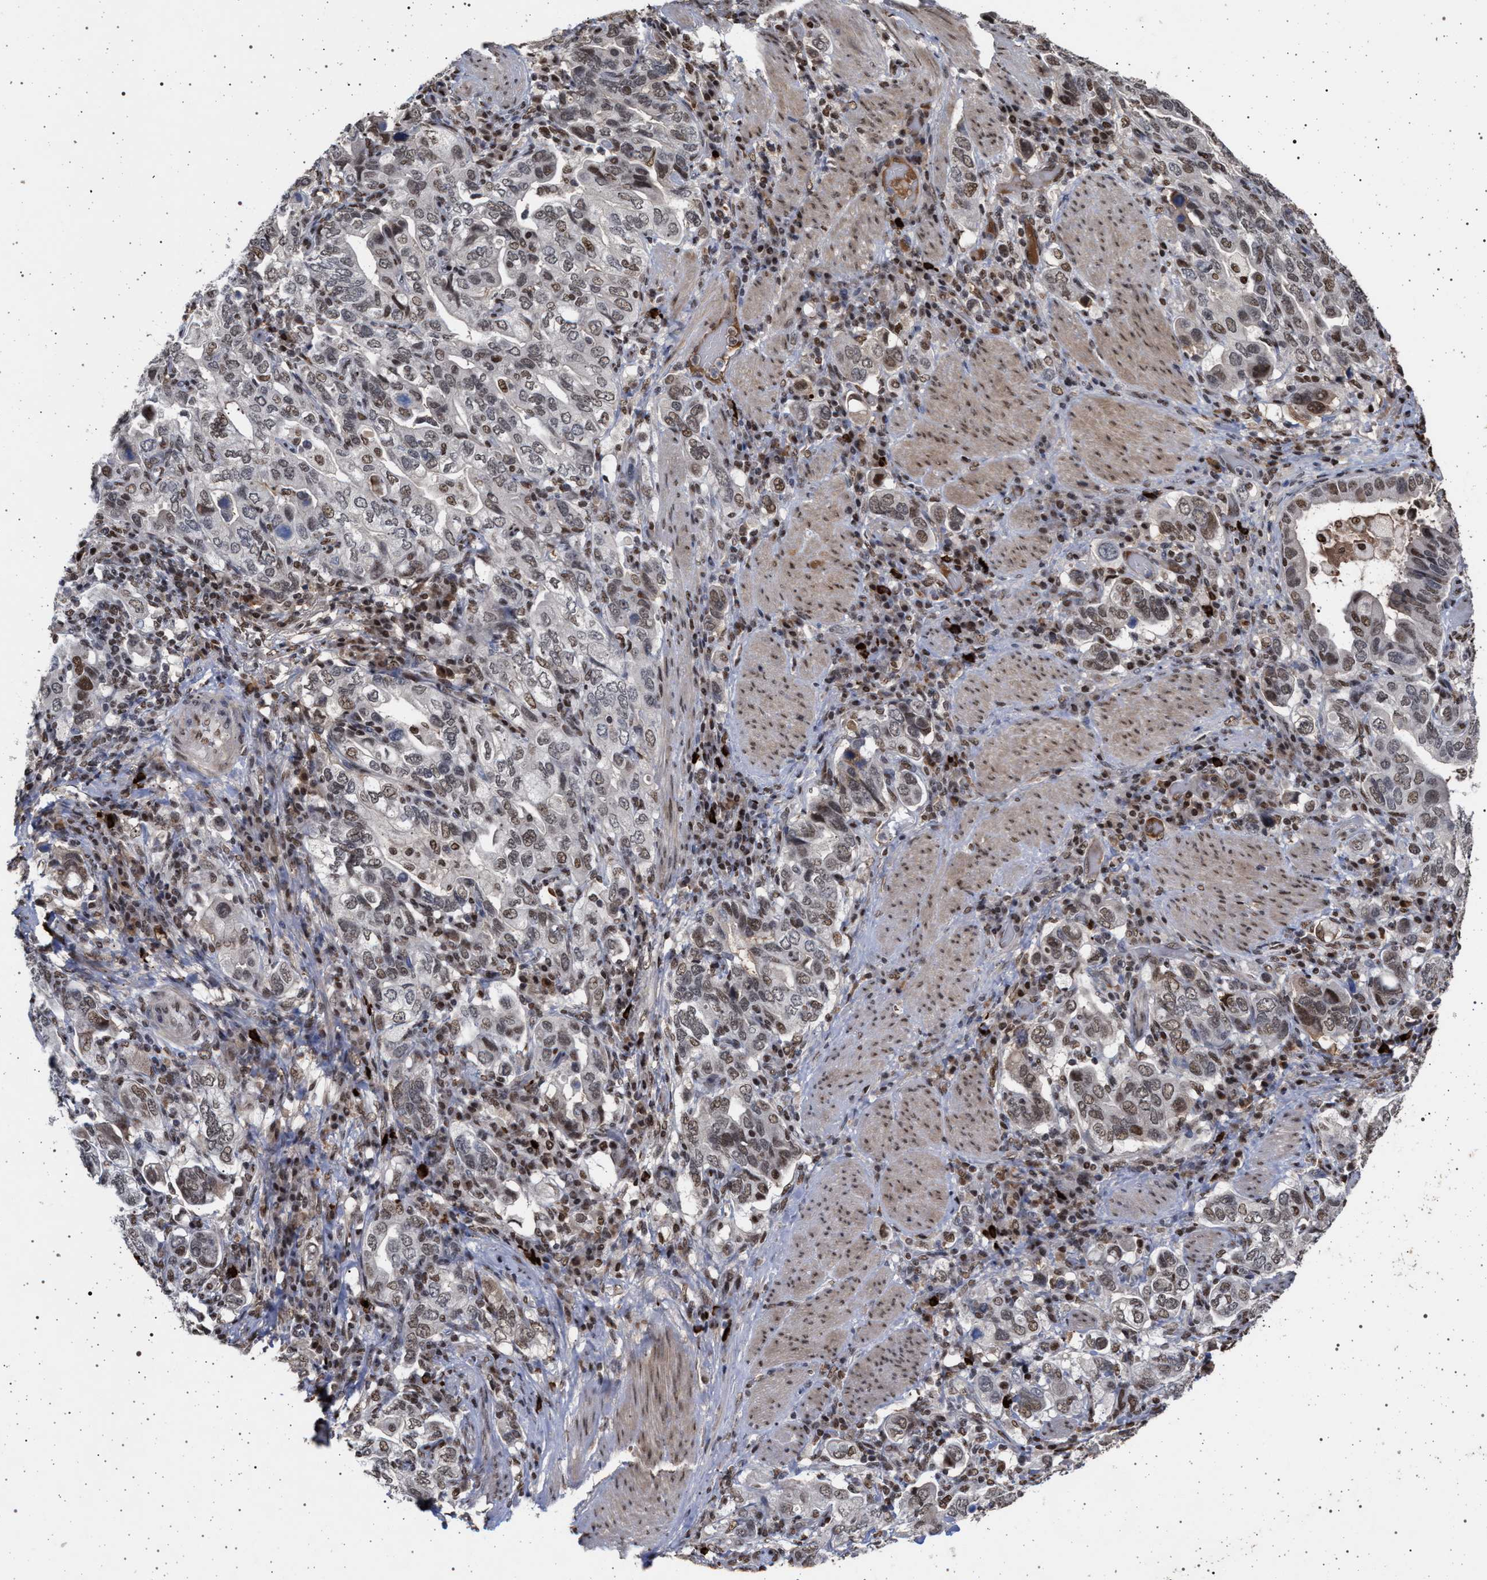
{"staining": {"intensity": "weak", "quantity": "25%-75%", "location": "nuclear"}, "tissue": "stomach cancer", "cell_type": "Tumor cells", "image_type": "cancer", "snomed": [{"axis": "morphology", "description": "Adenocarcinoma, NOS"}, {"axis": "topography", "description": "Stomach, upper"}], "caption": "High-power microscopy captured an immunohistochemistry (IHC) micrograph of adenocarcinoma (stomach), revealing weak nuclear staining in about 25%-75% of tumor cells.", "gene": "PHF12", "patient": {"sex": "male", "age": 62}}